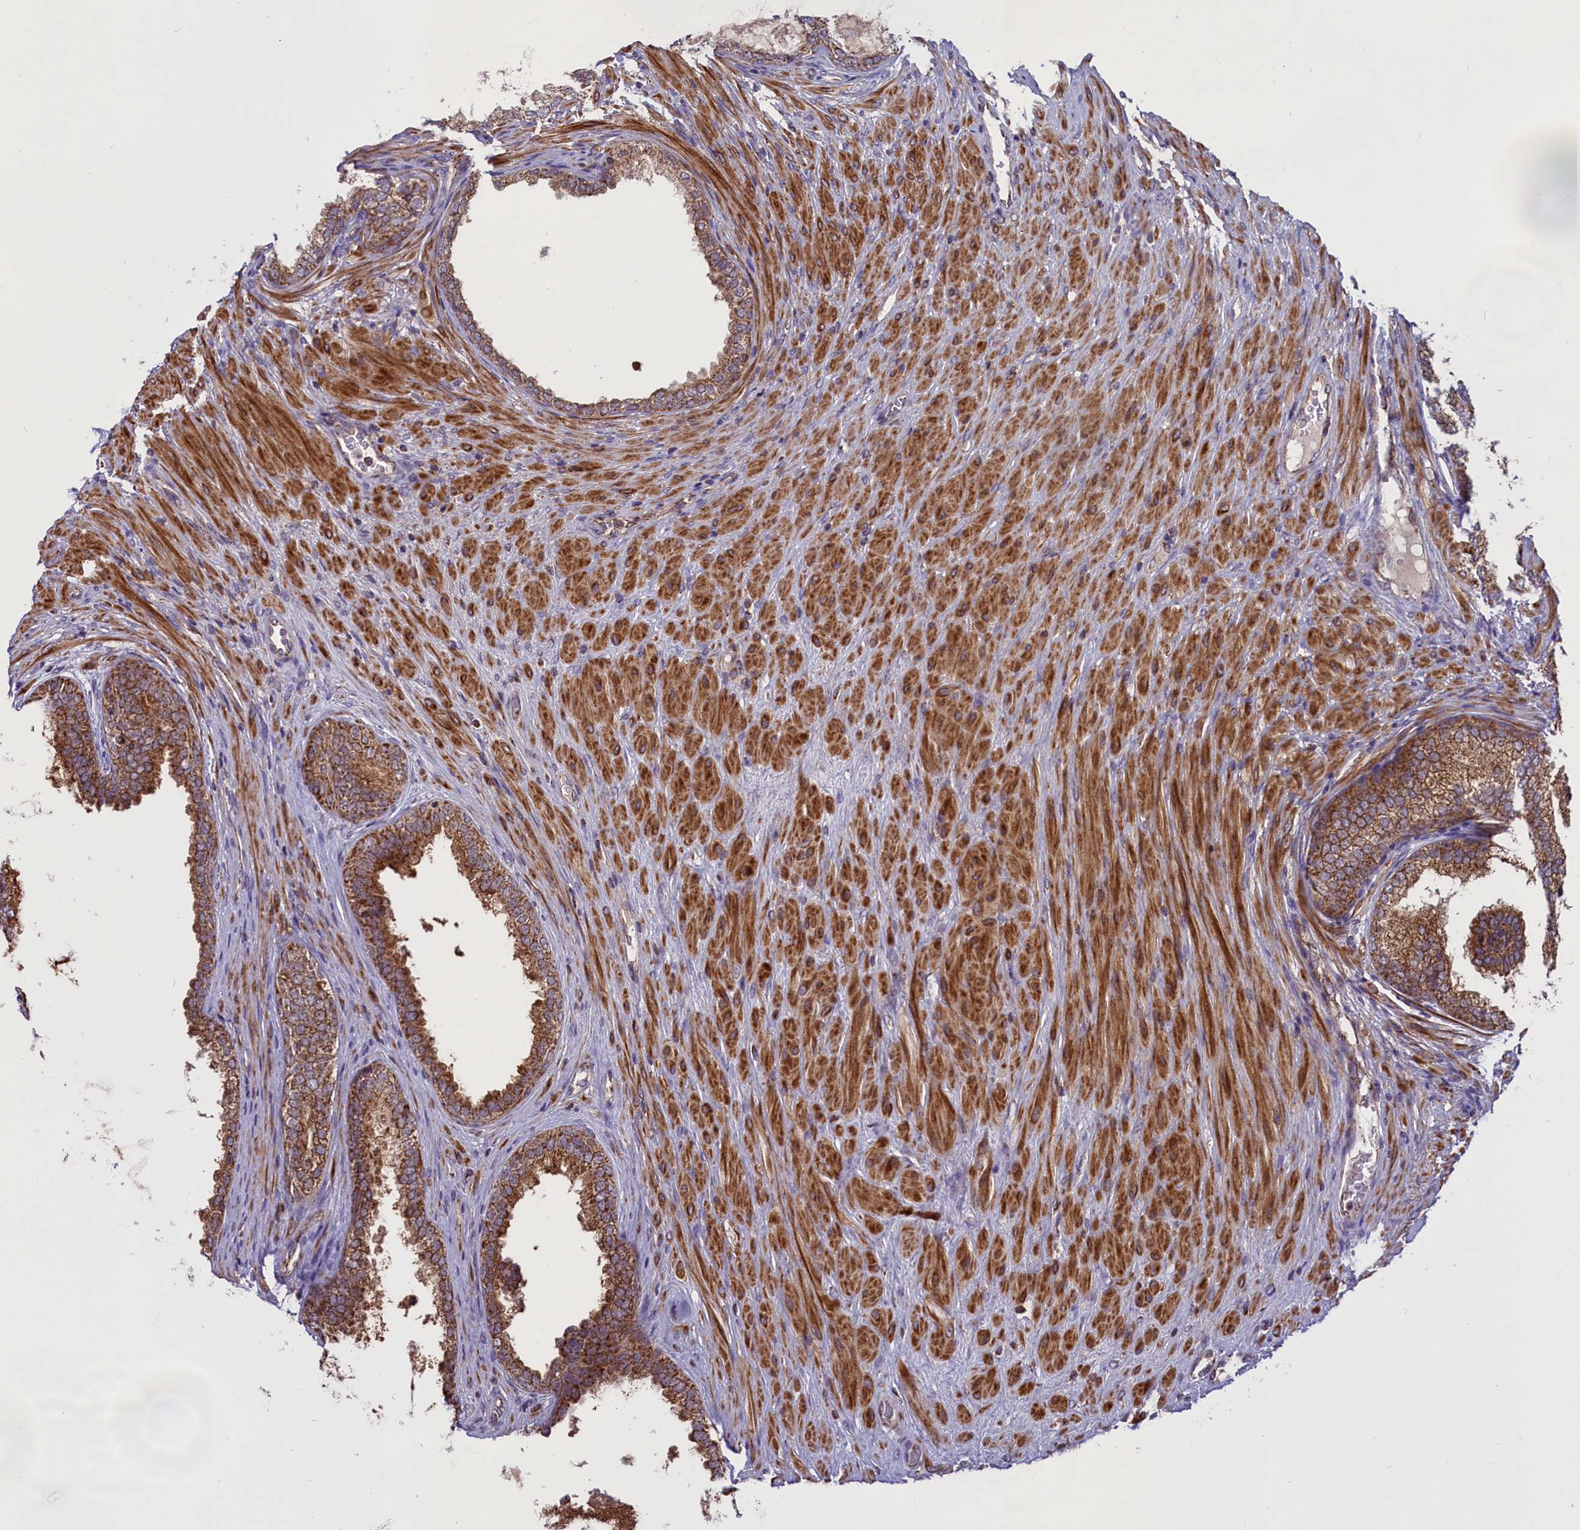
{"staining": {"intensity": "moderate", "quantity": ">75%", "location": "cytoplasmic/membranous"}, "tissue": "prostate", "cell_type": "Glandular cells", "image_type": "normal", "snomed": [{"axis": "morphology", "description": "Normal tissue, NOS"}, {"axis": "topography", "description": "Prostate"}], "caption": "An immunohistochemistry histopathology image of normal tissue is shown. Protein staining in brown shows moderate cytoplasmic/membranous positivity in prostate within glandular cells. Ihc stains the protein in brown and the nuclei are stained blue.", "gene": "GLRX5", "patient": {"sex": "male", "age": 76}}